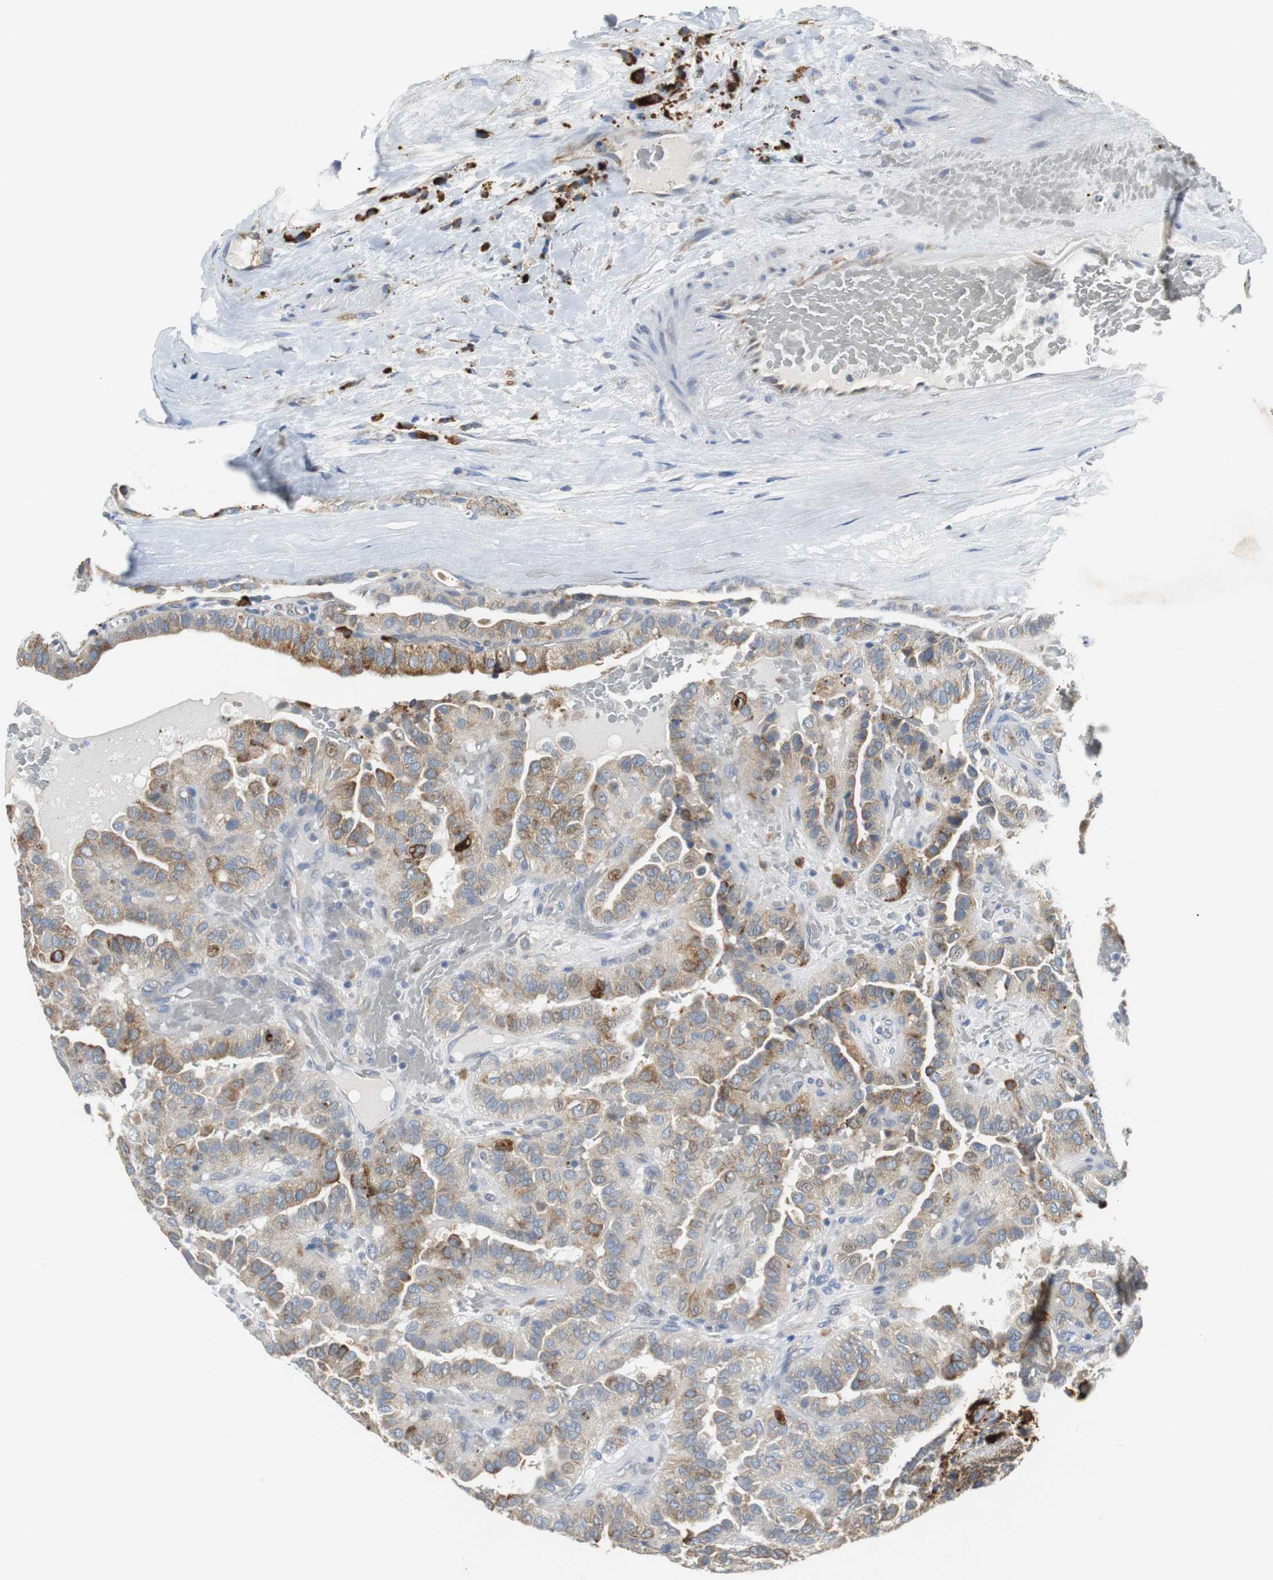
{"staining": {"intensity": "weak", "quantity": "25%-75%", "location": "cytoplasmic/membranous"}, "tissue": "thyroid cancer", "cell_type": "Tumor cells", "image_type": "cancer", "snomed": [{"axis": "morphology", "description": "Papillary adenocarcinoma, NOS"}, {"axis": "topography", "description": "Thyroid gland"}], "caption": "DAB immunohistochemical staining of thyroid cancer (papillary adenocarcinoma) shows weak cytoplasmic/membranous protein staining in approximately 25%-75% of tumor cells.", "gene": "PDIA4", "patient": {"sex": "male", "age": 77}}